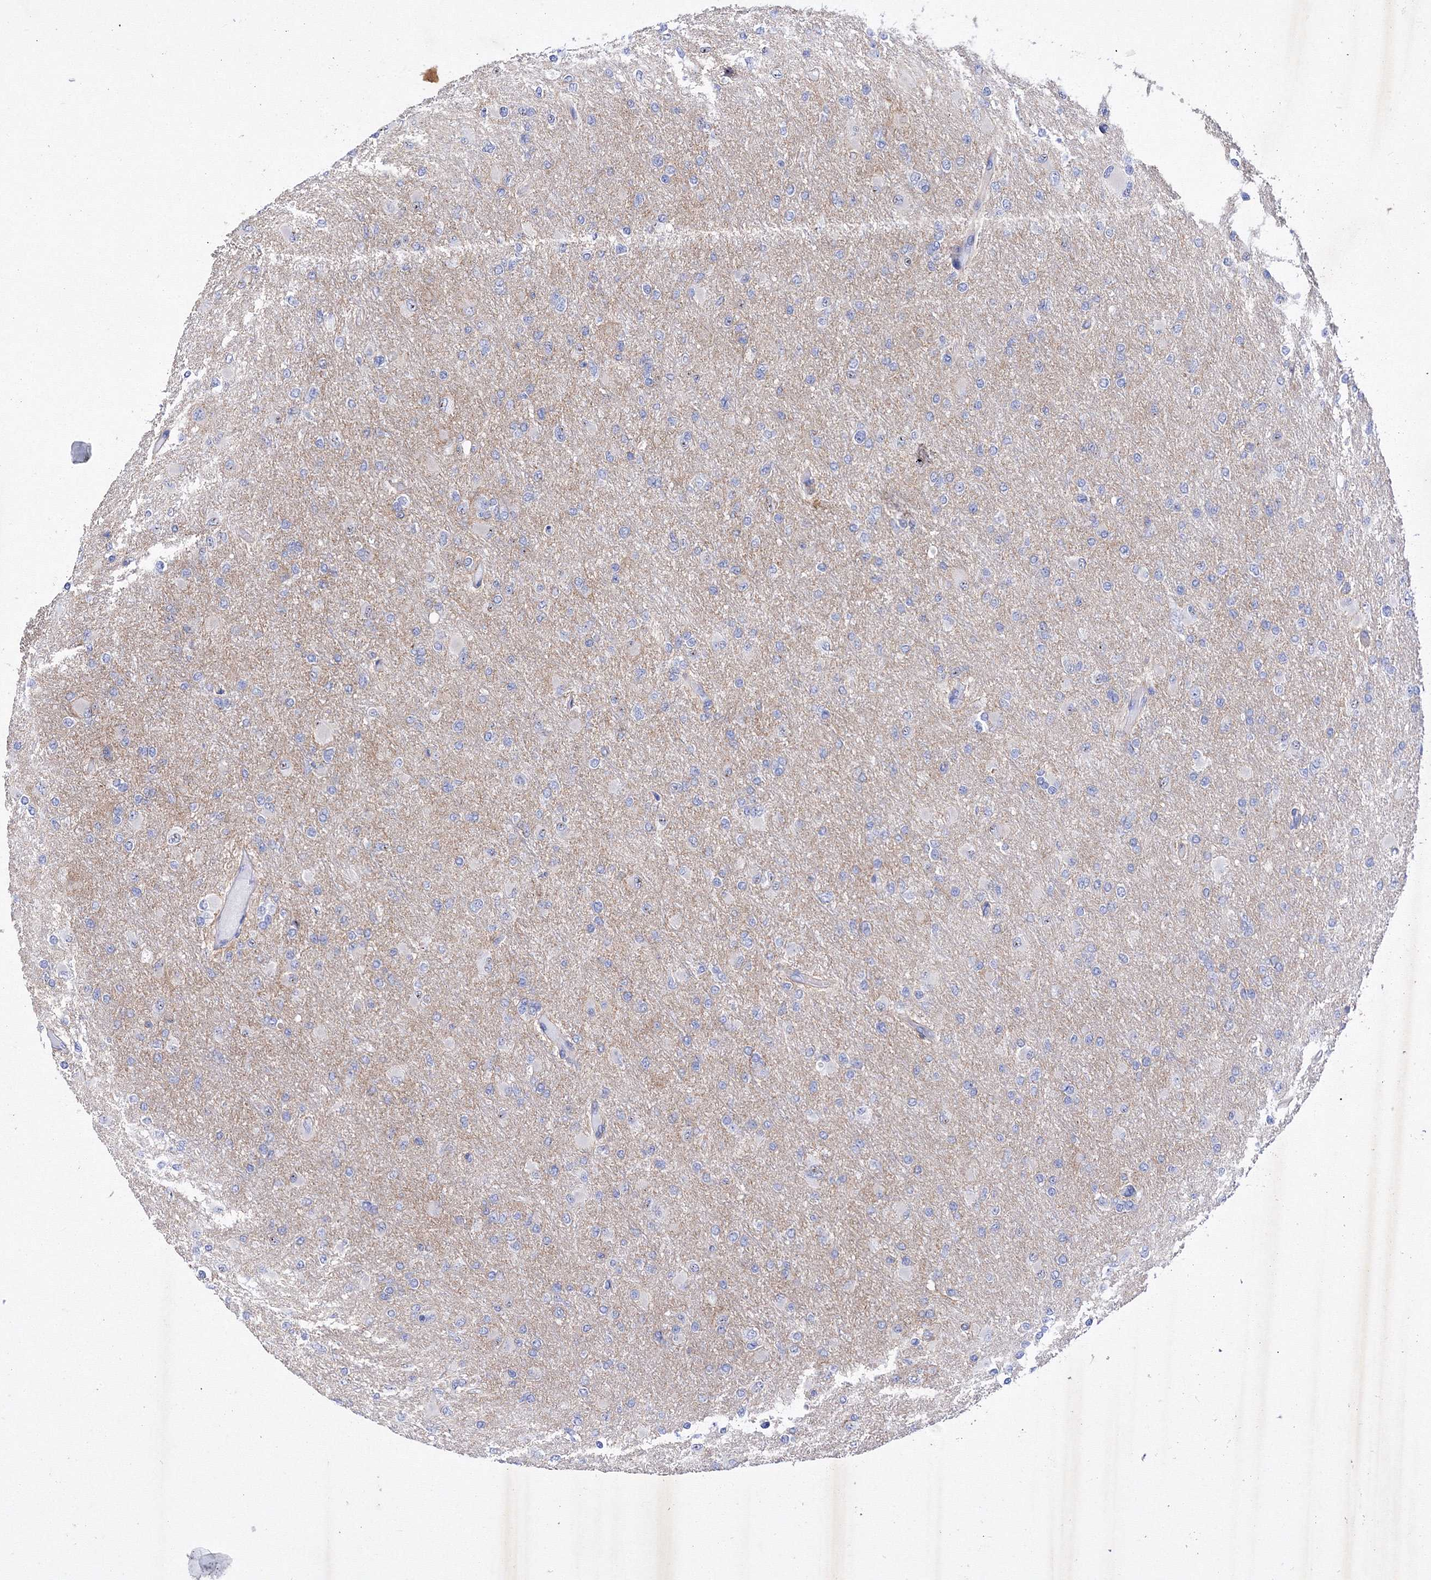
{"staining": {"intensity": "negative", "quantity": "none", "location": "none"}, "tissue": "glioma", "cell_type": "Tumor cells", "image_type": "cancer", "snomed": [{"axis": "morphology", "description": "Glioma, malignant, High grade"}, {"axis": "topography", "description": "Cerebral cortex"}], "caption": "Immunohistochemistry (IHC) histopathology image of neoplastic tissue: human glioma stained with DAB (3,3'-diaminobenzidine) exhibits no significant protein staining in tumor cells. (DAB IHC with hematoxylin counter stain).", "gene": "GPN1", "patient": {"sex": "female", "age": 36}}